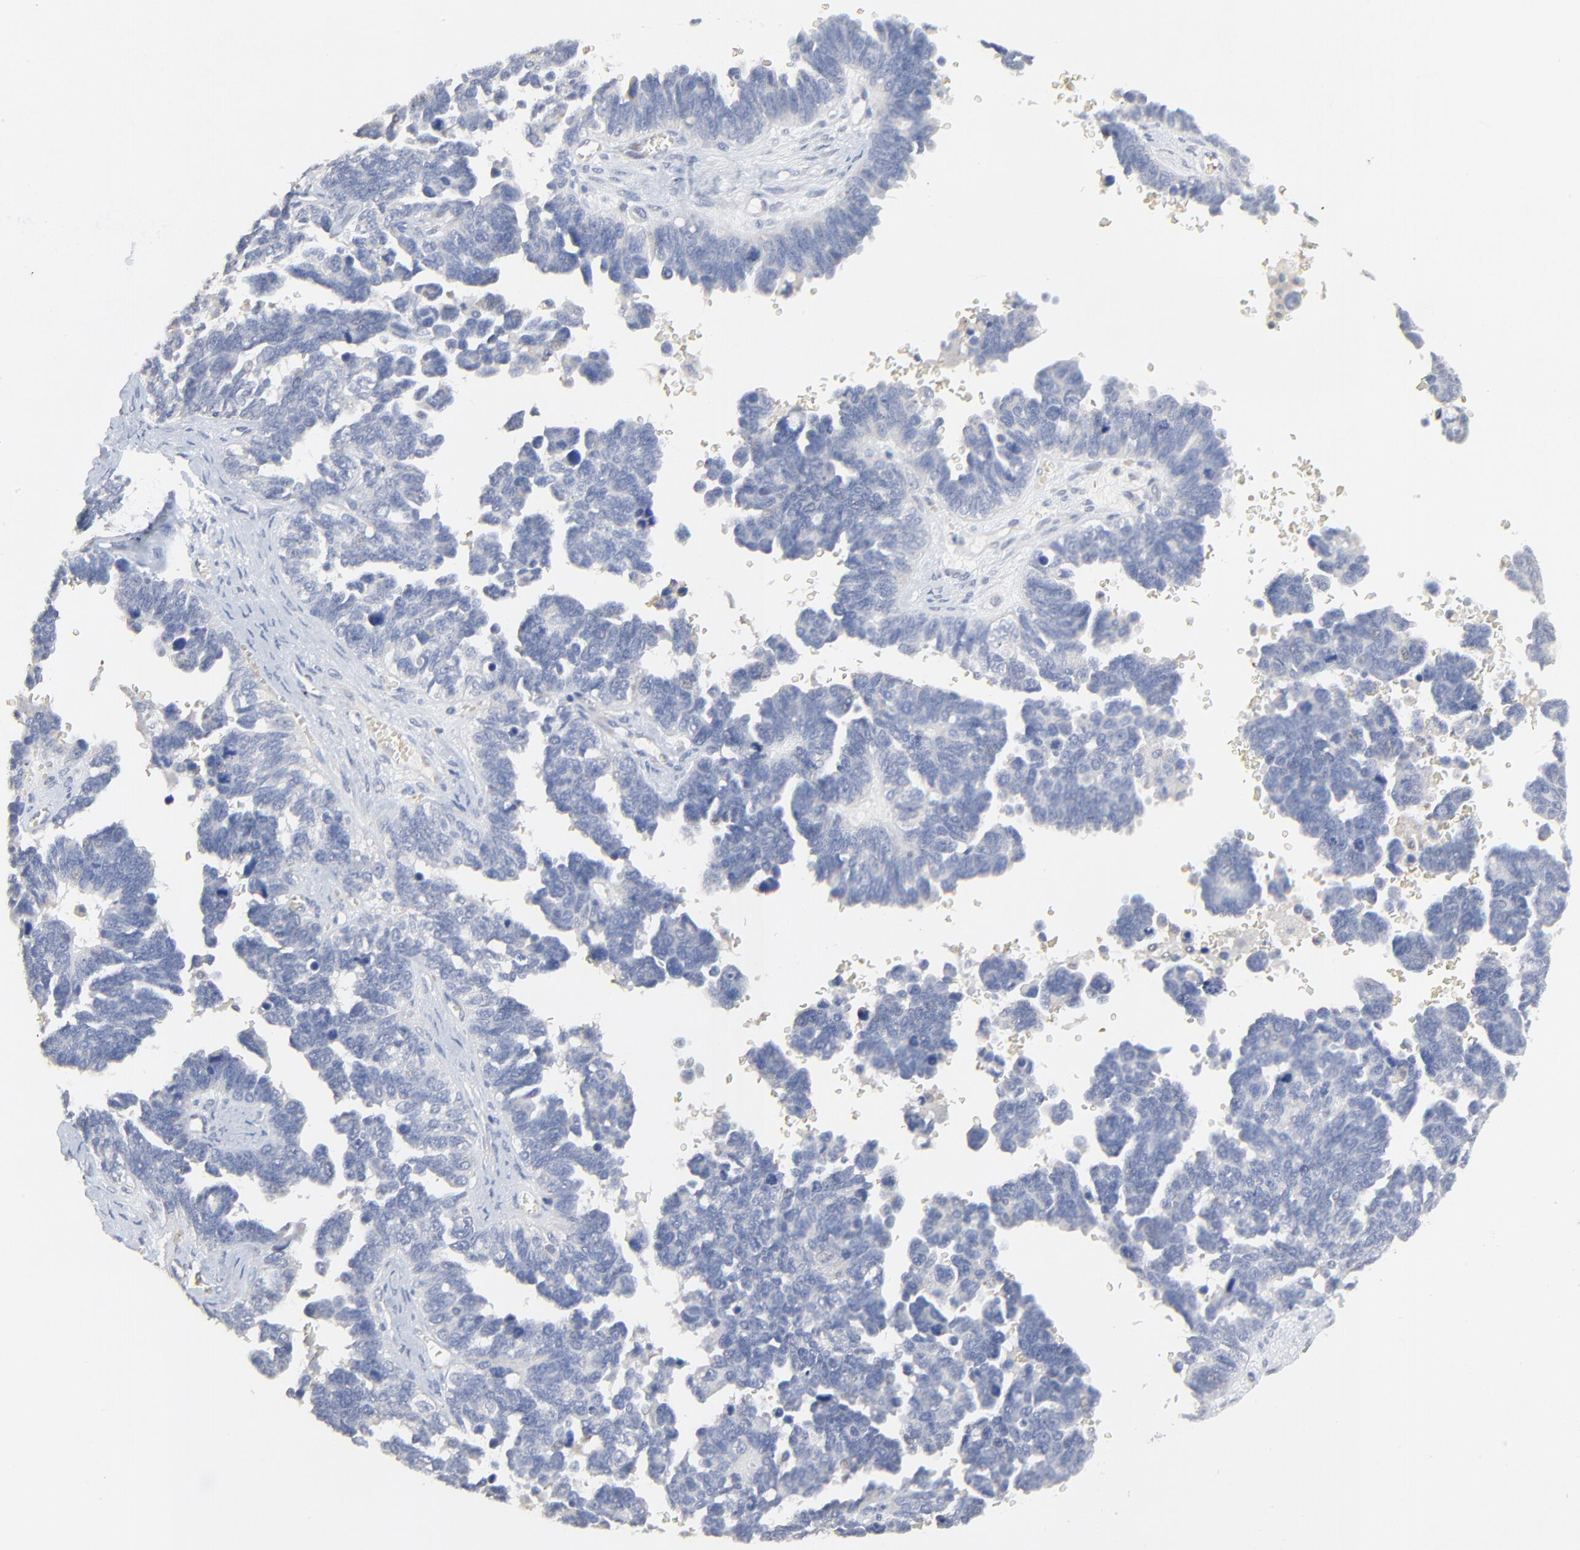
{"staining": {"intensity": "negative", "quantity": "none", "location": "none"}, "tissue": "ovarian cancer", "cell_type": "Tumor cells", "image_type": "cancer", "snomed": [{"axis": "morphology", "description": "Cystadenocarcinoma, serous, NOS"}, {"axis": "topography", "description": "Ovary"}], "caption": "Tumor cells are negative for protein expression in human ovarian cancer.", "gene": "FANCB", "patient": {"sex": "female", "age": 69}}